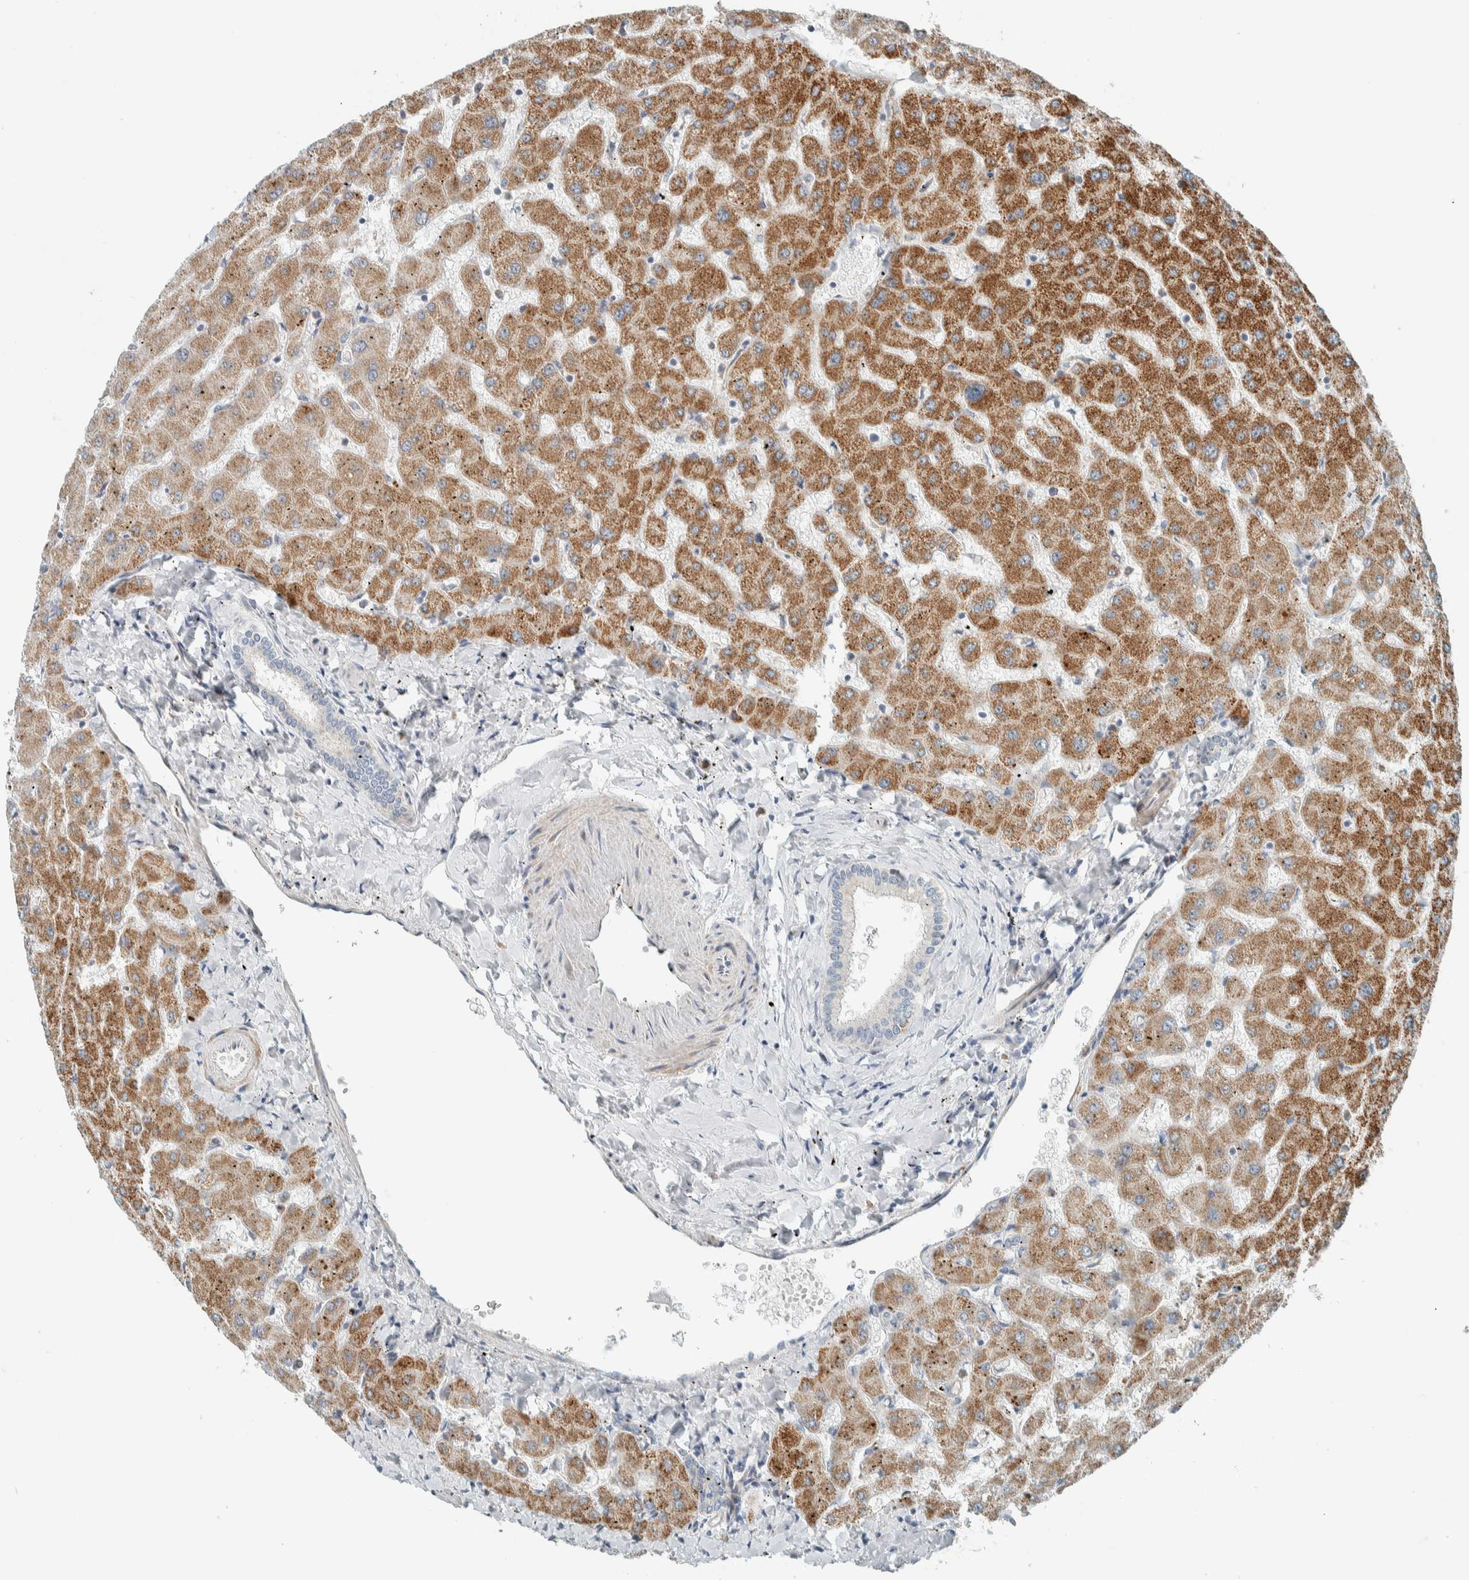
{"staining": {"intensity": "negative", "quantity": "none", "location": "none"}, "tissue": "liver", "cell_type": "Cholangiocytes", "image_type": "normal", "snomed": [{"axis": "morphology", "description": "Normal tissue, NOS"}, {"axis": "topography", "description": "Liver"}], "caption": "Immunohistochemistry of unremarkable human liver shows no staining in cholangiocytes. (DAB (3,3'-diaminobenzidine) IHC, high magnification).", "gene": "SLFN12L", "patient": {"sex": "female", "age": 63}}